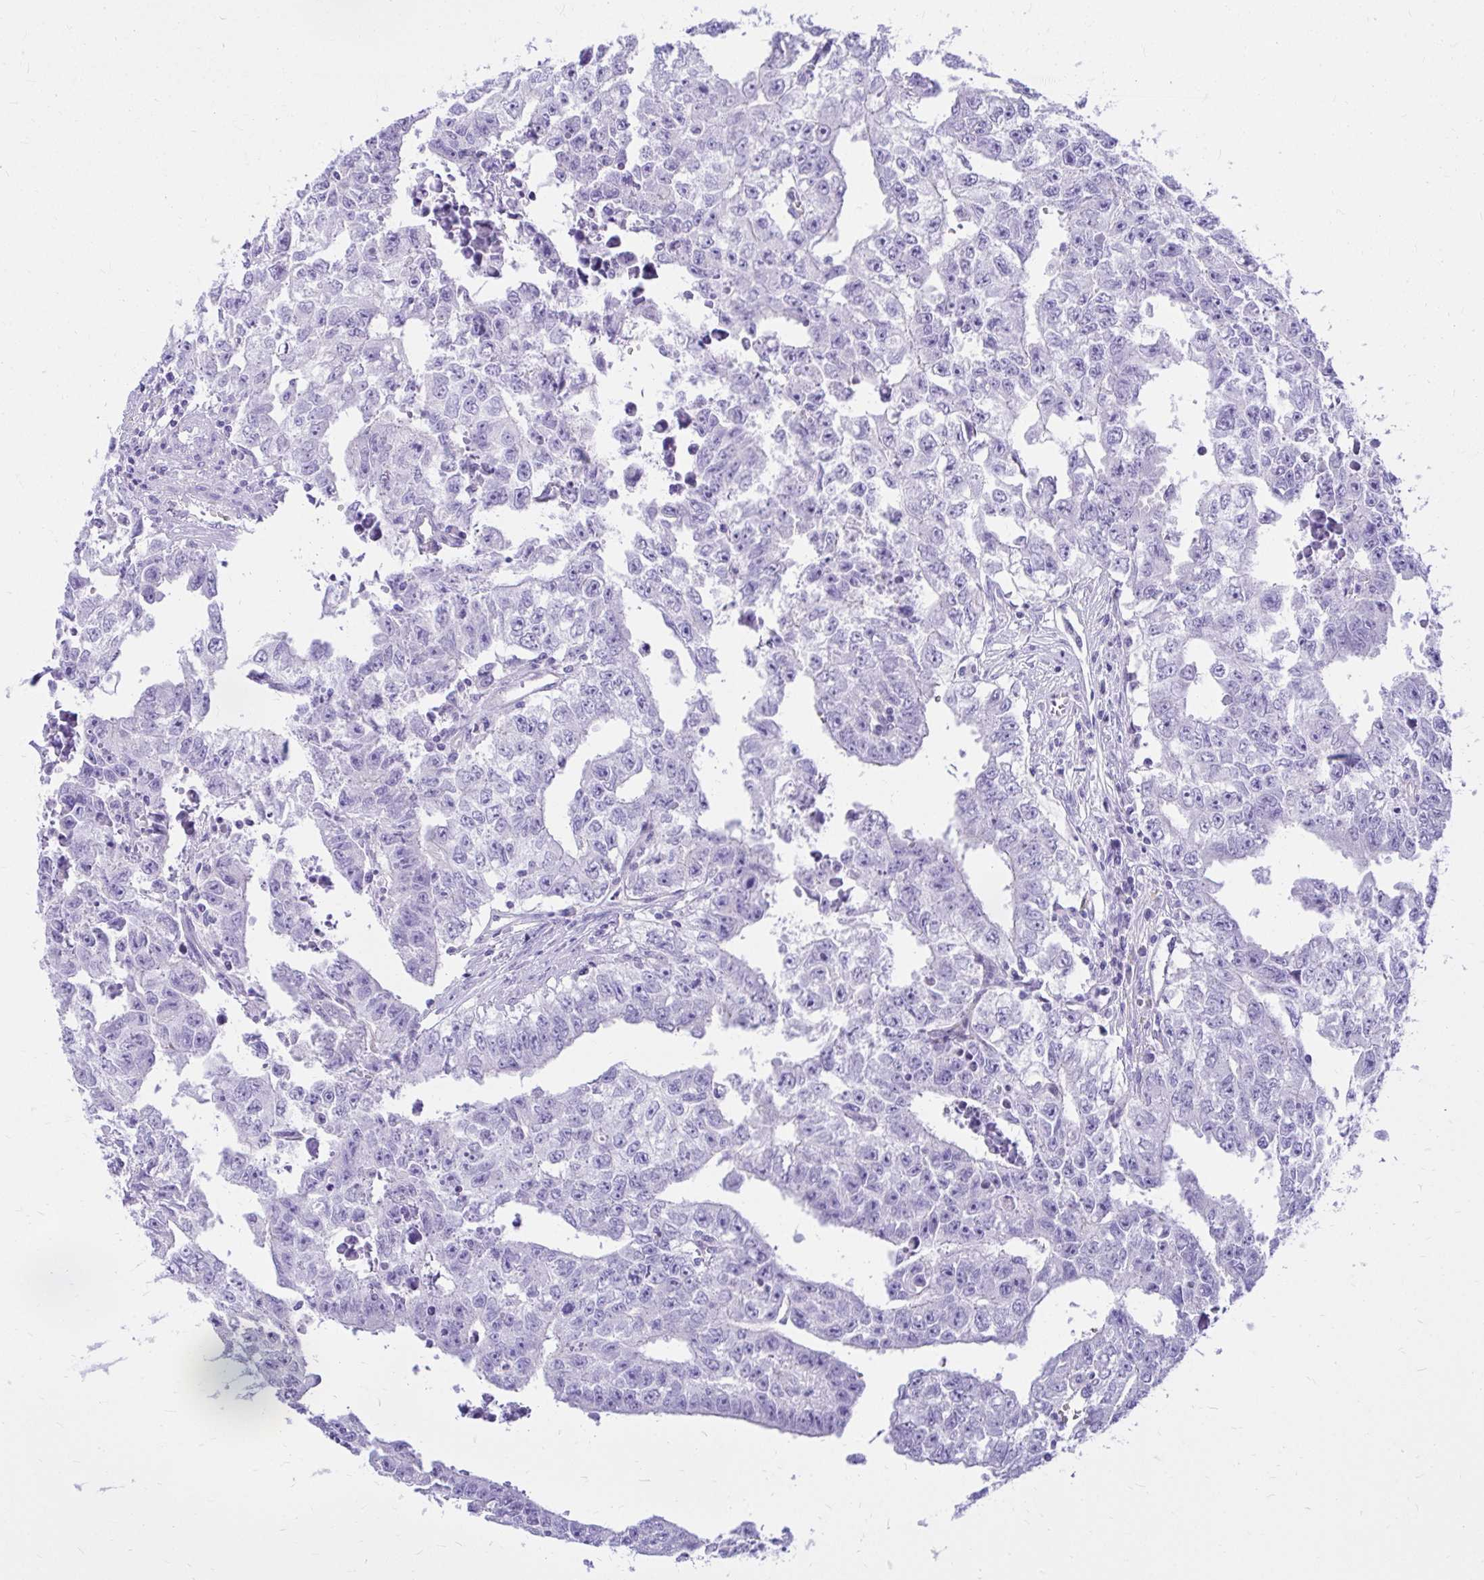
{"staining": {"intensity": "negative", "quantity": "none", "location": "none"}, "tissue": "testis cancer", "cell_type": "Tumor cells", "image_type": "cancer", "snomed": [{"axis": "morphology", "description": "Carcinoma, Embryonal, NOS"}, {"axis": "morphology", "description": "Teratoma, malignant, NOS"}, {"axis": "topography", "description": "Testis"}], "caption": "Immunohistochemistry of human testis malignant teratoma displays no staining in tumor cells.", "gene": "PELI3", "patient": {"sex": "male", "age": 24}}